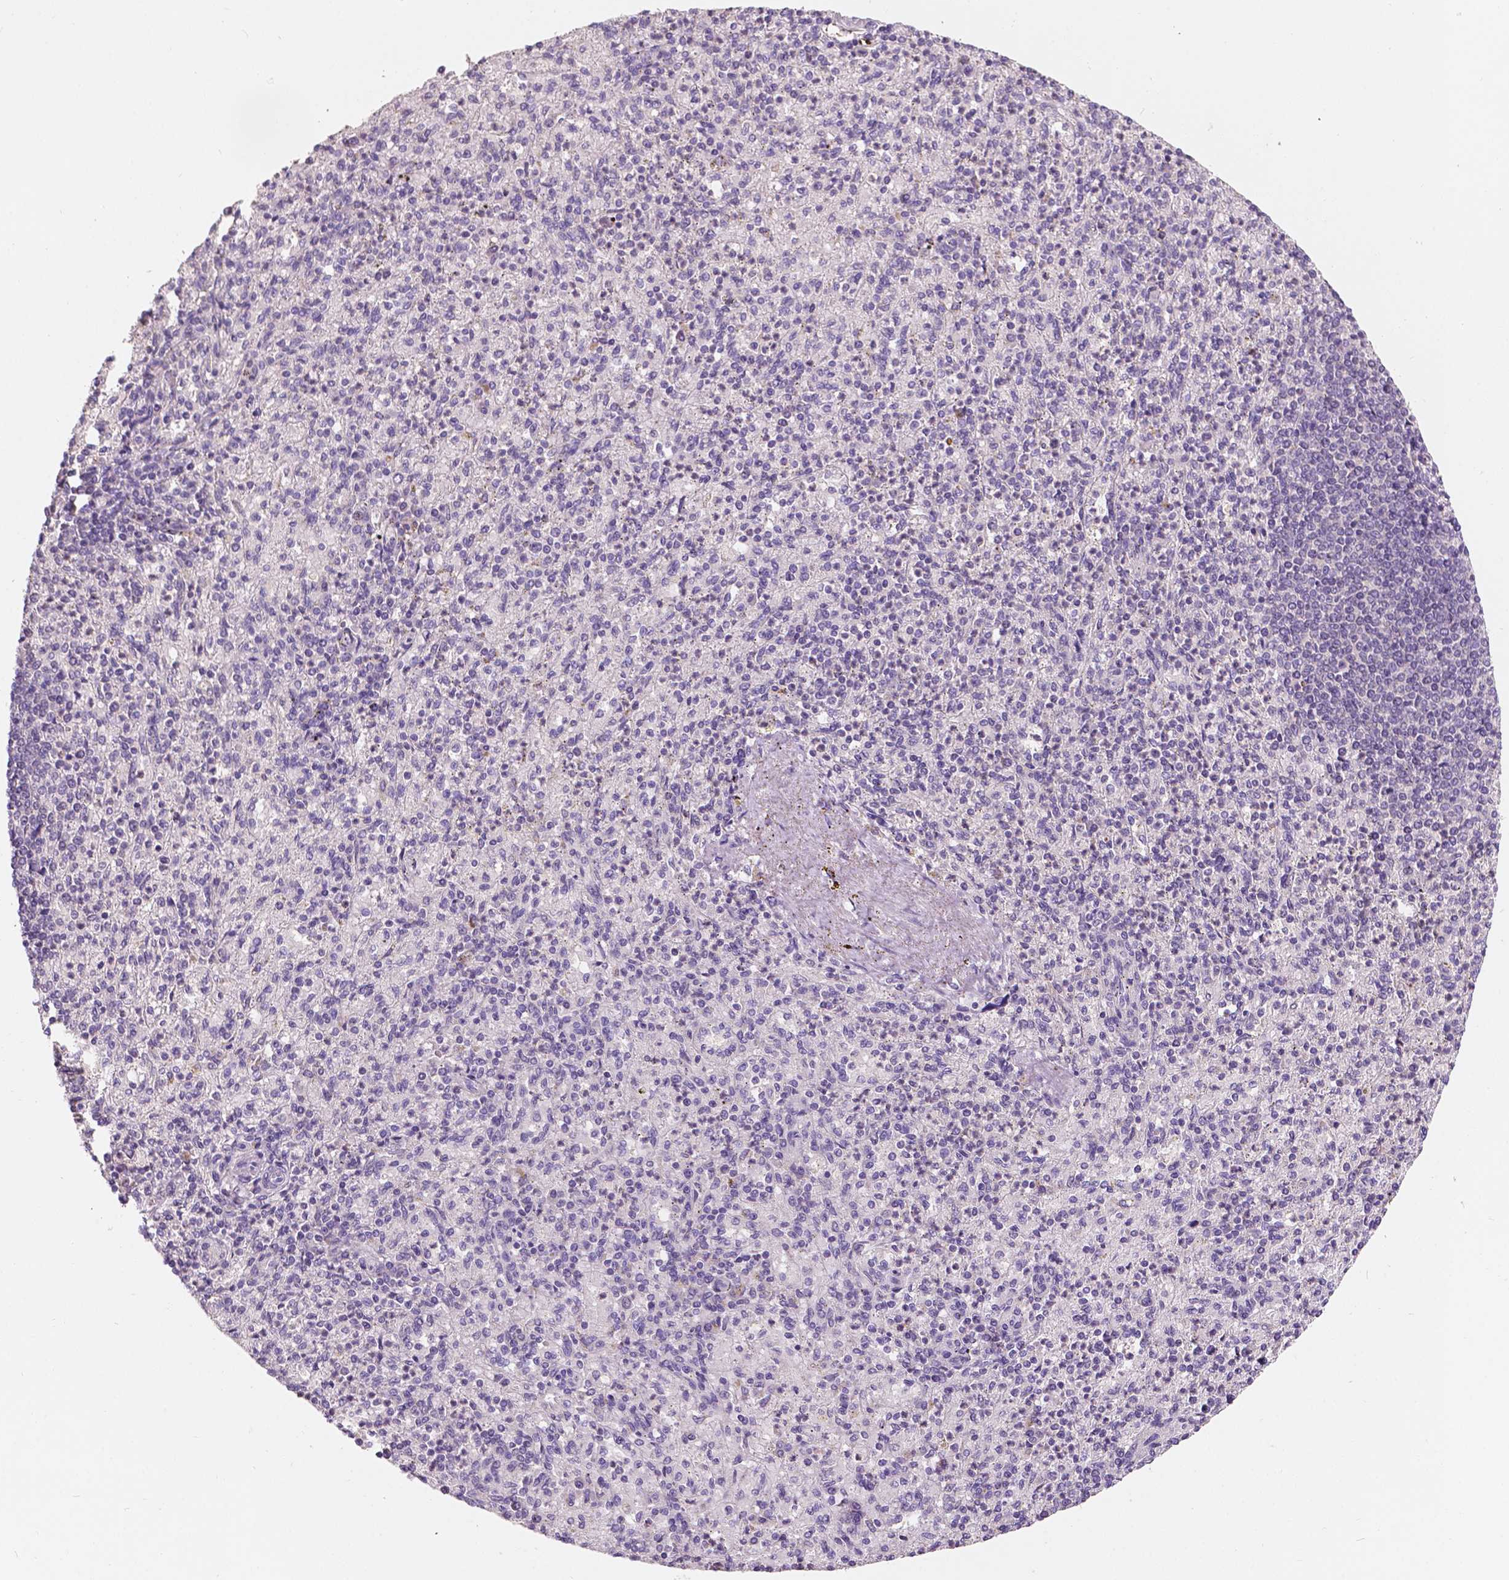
{"staining": {"intensity": "negative", "quantity": "none", "location": "none"}, "tissue": "spleen", "cell_type": "Cells in red pulp", "image_type": "normal", "snomed": [{"axis": "morphology", "description": "Normal tissue, NOS"}, {"axis": "topography", "description": "Spleen"}], "caption": "Immunohistochemistry (IHC) of unremarkable human spleen demonstrates no expression in cells in red pulp.", "gene": "SIRT2", "patient": {"sex": "female", "age": 74}}